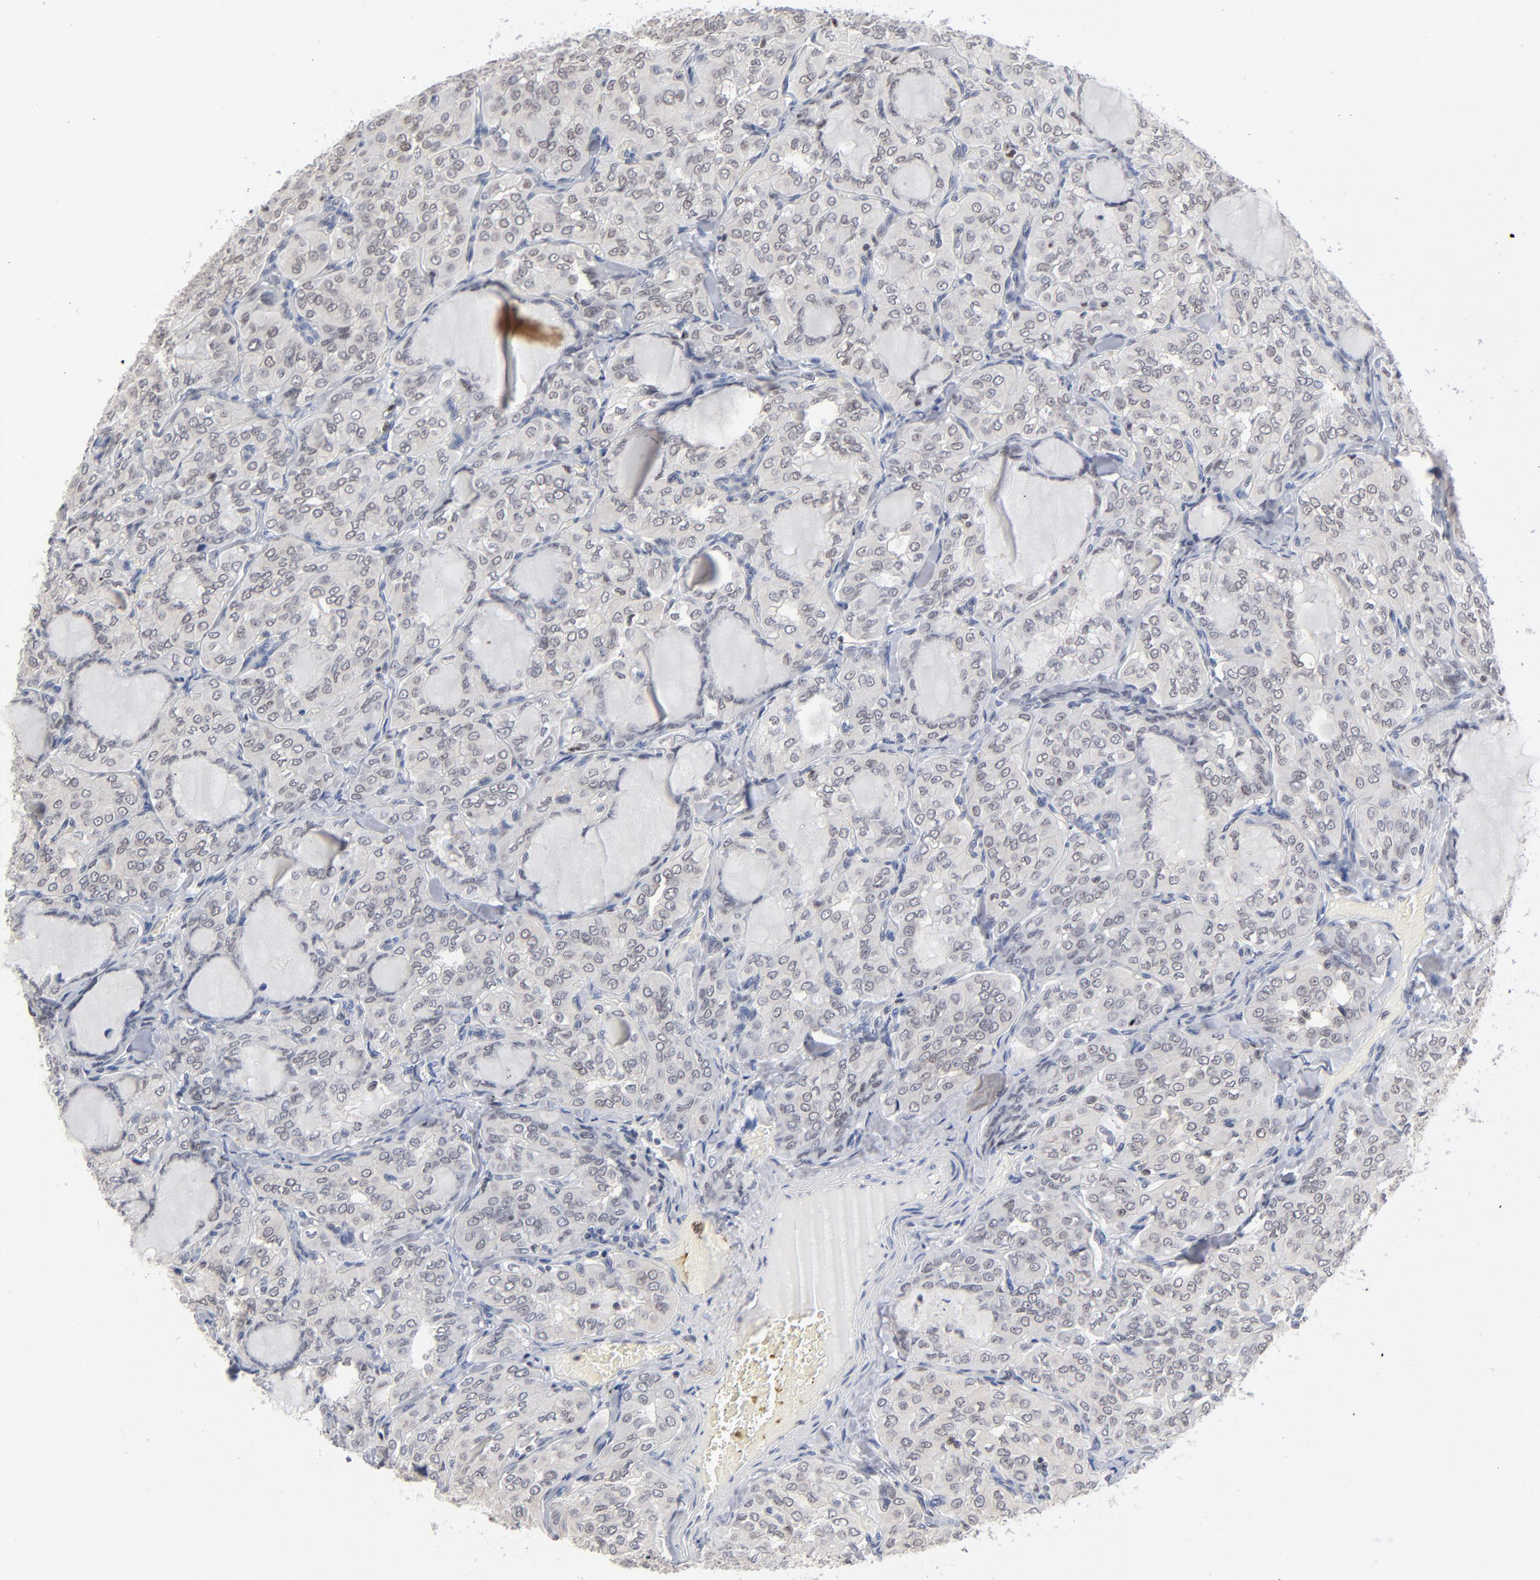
{"staining": {"intensity": "negative", "quantity": "none", "location": "none"}, "tissue": "thyroid cancer", "cell_type": "Tumor cells", "image_type": "cancer", "snomed": [{"axis": "morphology", "description": "Papillary adenocarcinoma, NOS"}, {"axis": "topography", "description": "Thyroid gland"}], "caption": "A high-resolution histopathology image shows immunohistochemistry (IHC) staining of thyroid cancer, which exhibits no significant positivity in tumor cells. Brightfield microscopy of IHC stained with DAB (3,3'-diaminobenzidine) (brown) and hematoxylin (blue), captured at high magnification.", "gene": "MAX", "patient": {"sex": "male", "age": 20}}